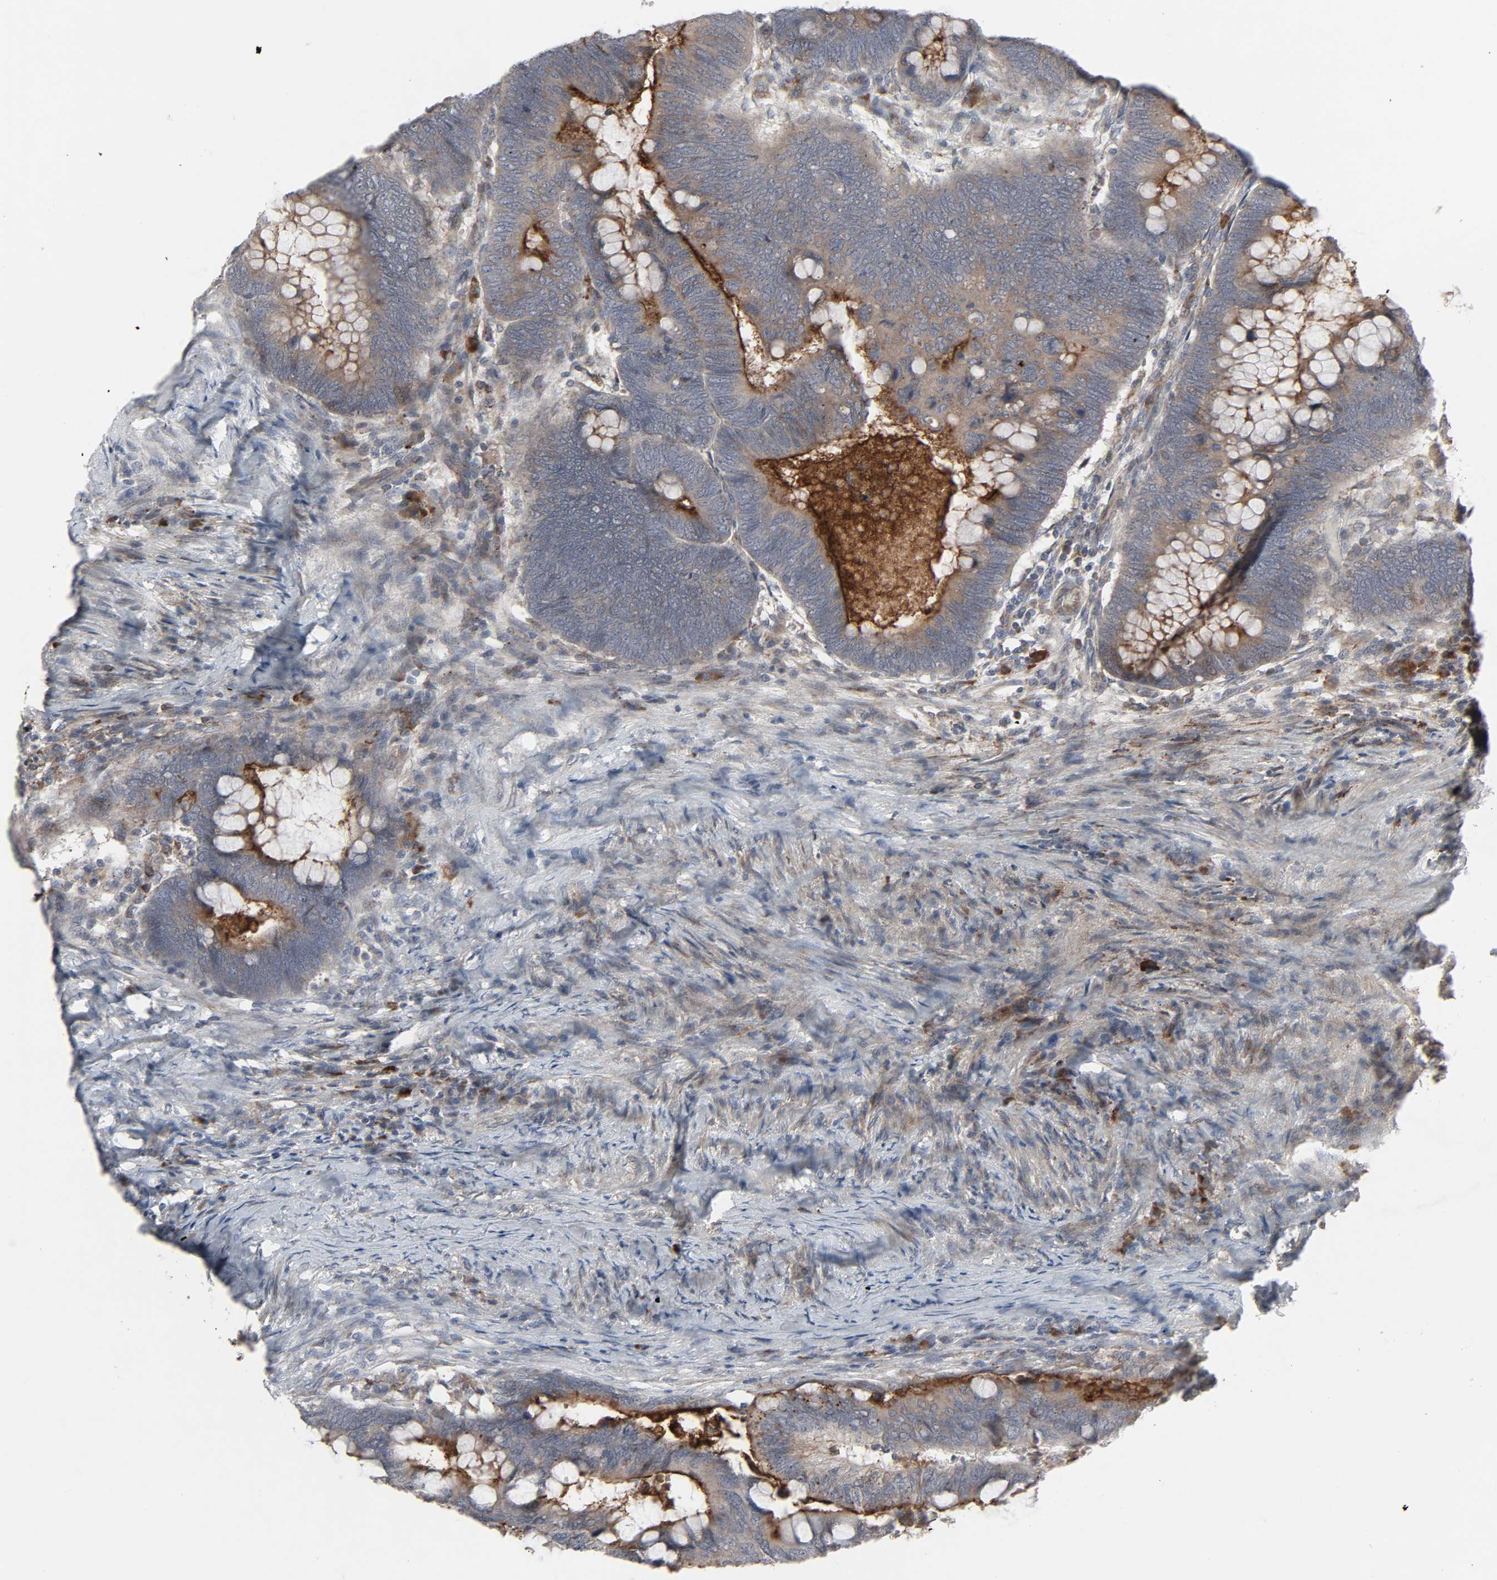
{"staining": {"intensity": "strong", "quantity": ">75%", "location": "cytoplasmic/membranous"}, "tissue": "colorectal cancer", "cell_type": "Tumor cells", "image_type": "cancer", "snomed": [{"axis": "morphology", "description": "Normal tissue, NOS"}, {"axis": "morphology", "description": "Adenocarcinoma, NOS"}, {"axis": "topography", "description": "Rectum"}, {"axis": "topography", "description": "Peripheral nerve tissue"}], "caption": "Immunohistochemistry image of human colorectal cancer stained for a protein (brown), which reveals high levels of strong cytoplasmic/membranous positivity in approximately >75% of tumor cells.", "gene": "ADCY4", "patient": {"sex": "male", "age": 92}}